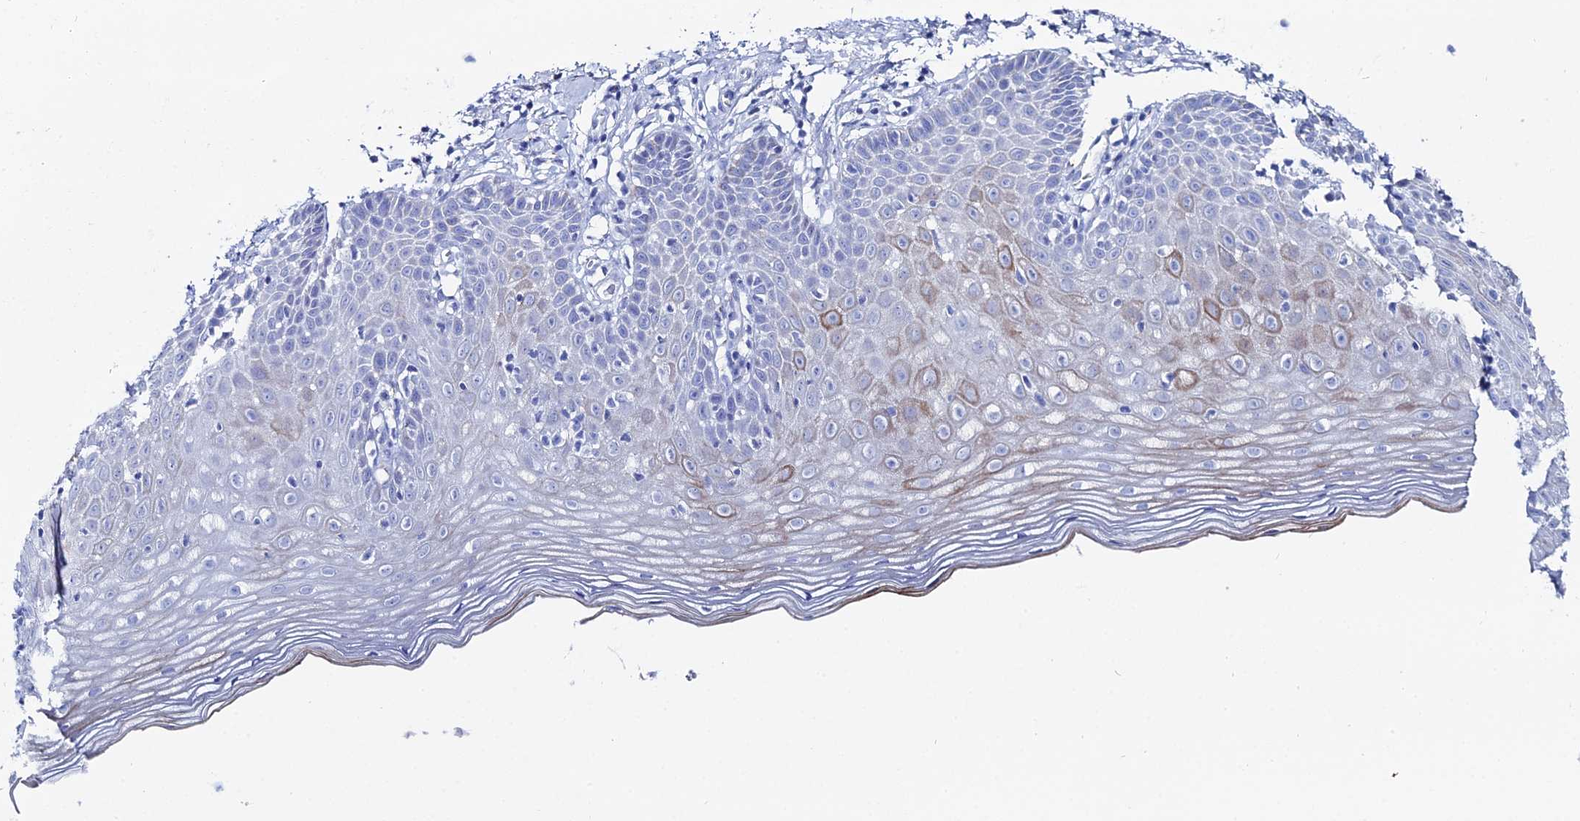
{"staining": {"intensity": "moderate", "quantity": ">75%", "location": "cytoplasmic/membranous"}, "tissue": "cervix", "cell_type": "Glandular cells", "image_type": "normal", "snomed": [{"axis": "morphology", "description": "Normal tissue, NOS"}, {"axis": "topography", "description": "Cervix"}], "caption": "IHC of benign human cervix shows medium levels of moderate cytoplasmic/membranous positivity in about >75% of glandular cells.", "gene": "DHX34", "patient": {"sex": "female", "age": 36}}